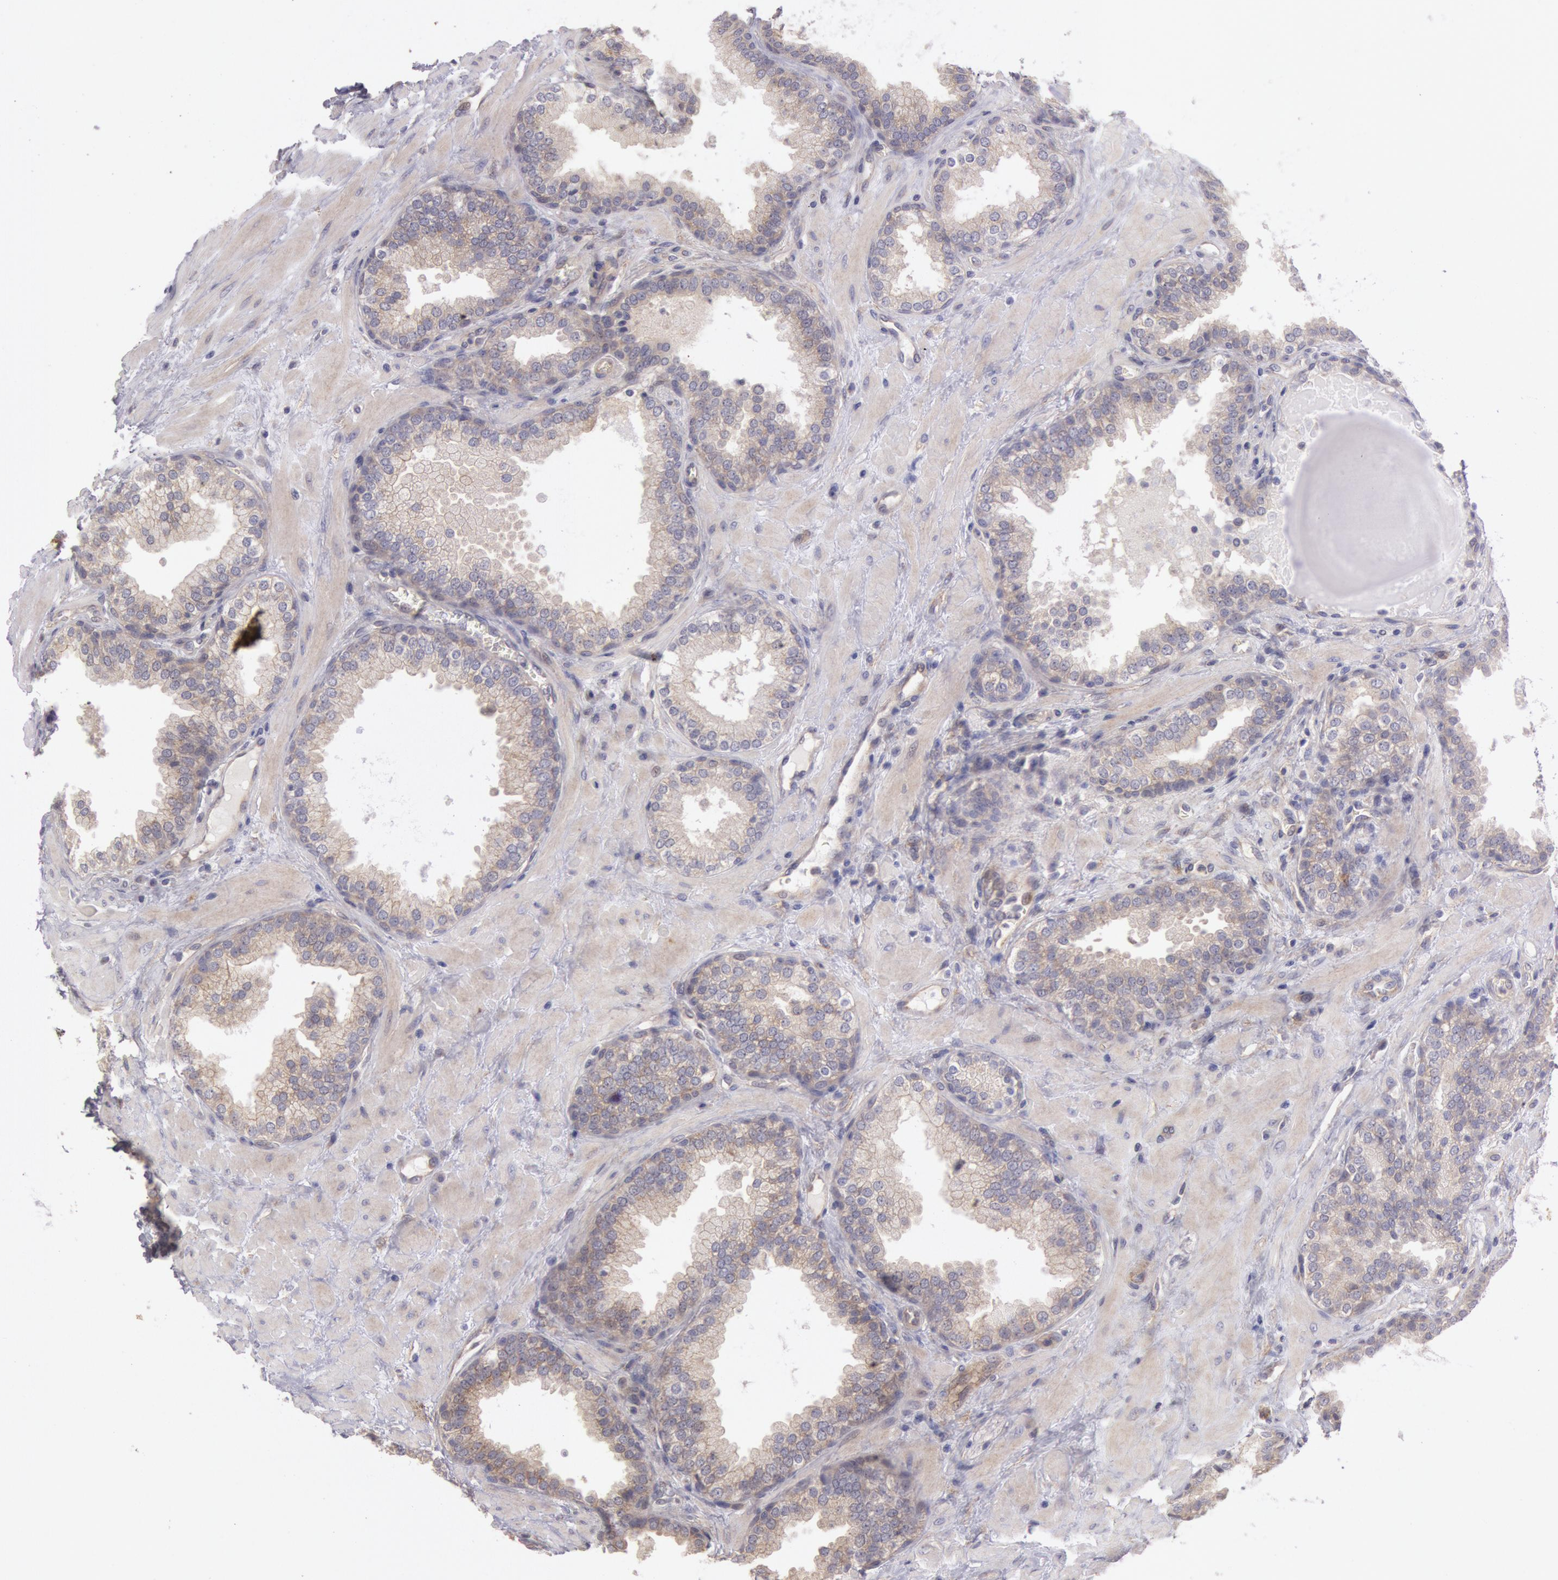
{"staining": {"intensity": "negative", "quantity": "none", "location": "none"}, "tissue": "prostate", "cell_type": "Glandular cells", "image_type": "normal", "snomed": [{"axis": "morphology", "description": "Normal tissue, NOS"}, {"axis": "topography", "description": "Prostate"}], "caption": "IHC micrograph of benign prostate stained for a protein (brown), which displays no staining in glandular cells.", "gene": "AMOTL1", "patient": {"sex": "male", "age": 51}}